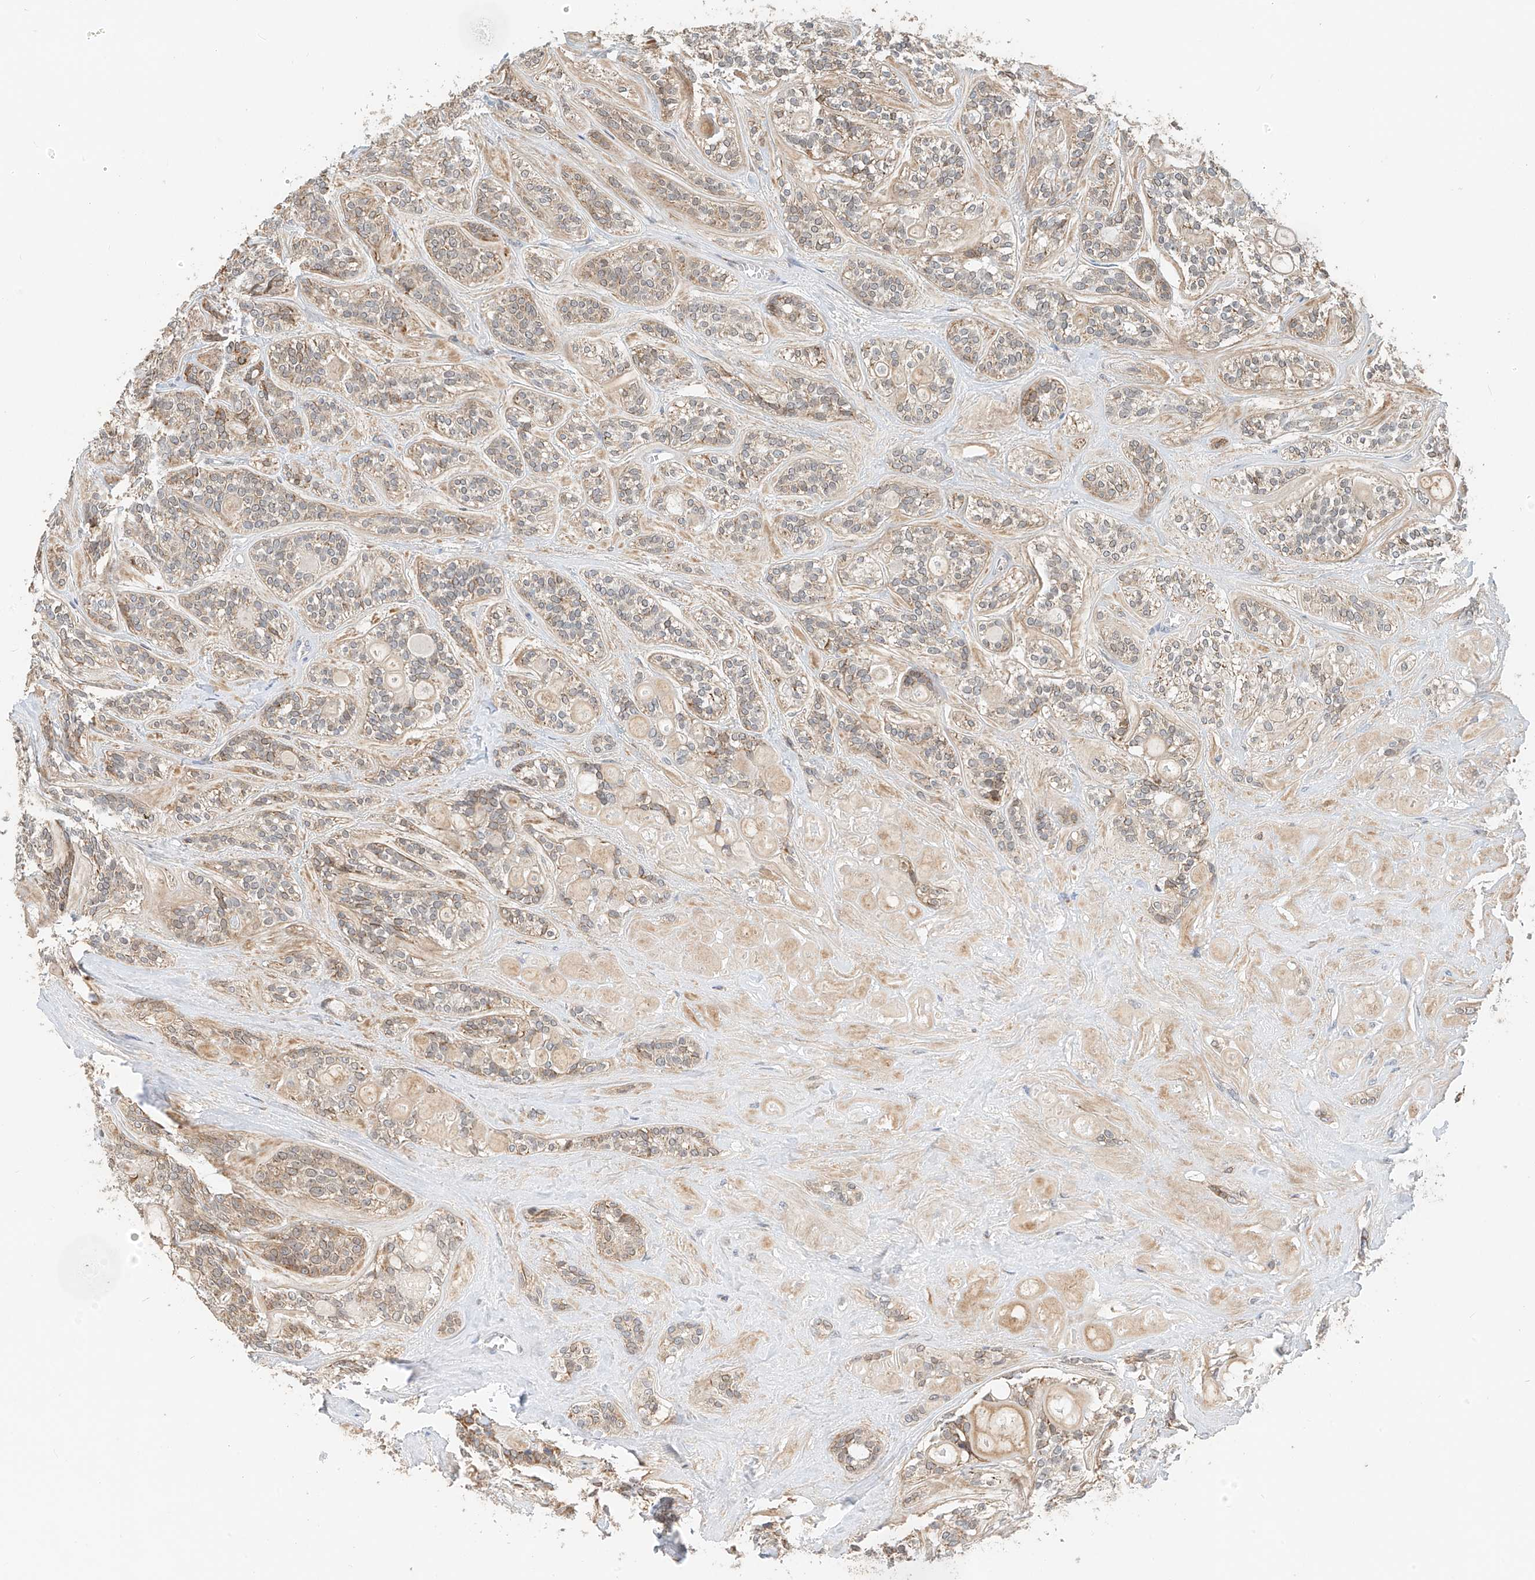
{"staining": {"intensity": "moderate", "quantity": "25%-75%", "location": "cytoplasmic/membranous"}, "tissue": "head and neck cancer", "cell_type": "Tumor cells", "image_type": "cancer", "snomed": [{"axis": "morphology", "description": "Adenocarcinoma, NOS"}, {"axis": "topography", "description": "Head-Neck"}], "caption": "A high-resolution photomicrograph shows immunohistochemistry (IHC) staining of head and neck cancer (adenocarcinoma), which exhibits moderate cytoplasmic/membranous positivity in about 25%-75% of tumor cells.", "gene": "PPA2", "patient": {"sex": "male", "age": 66}}